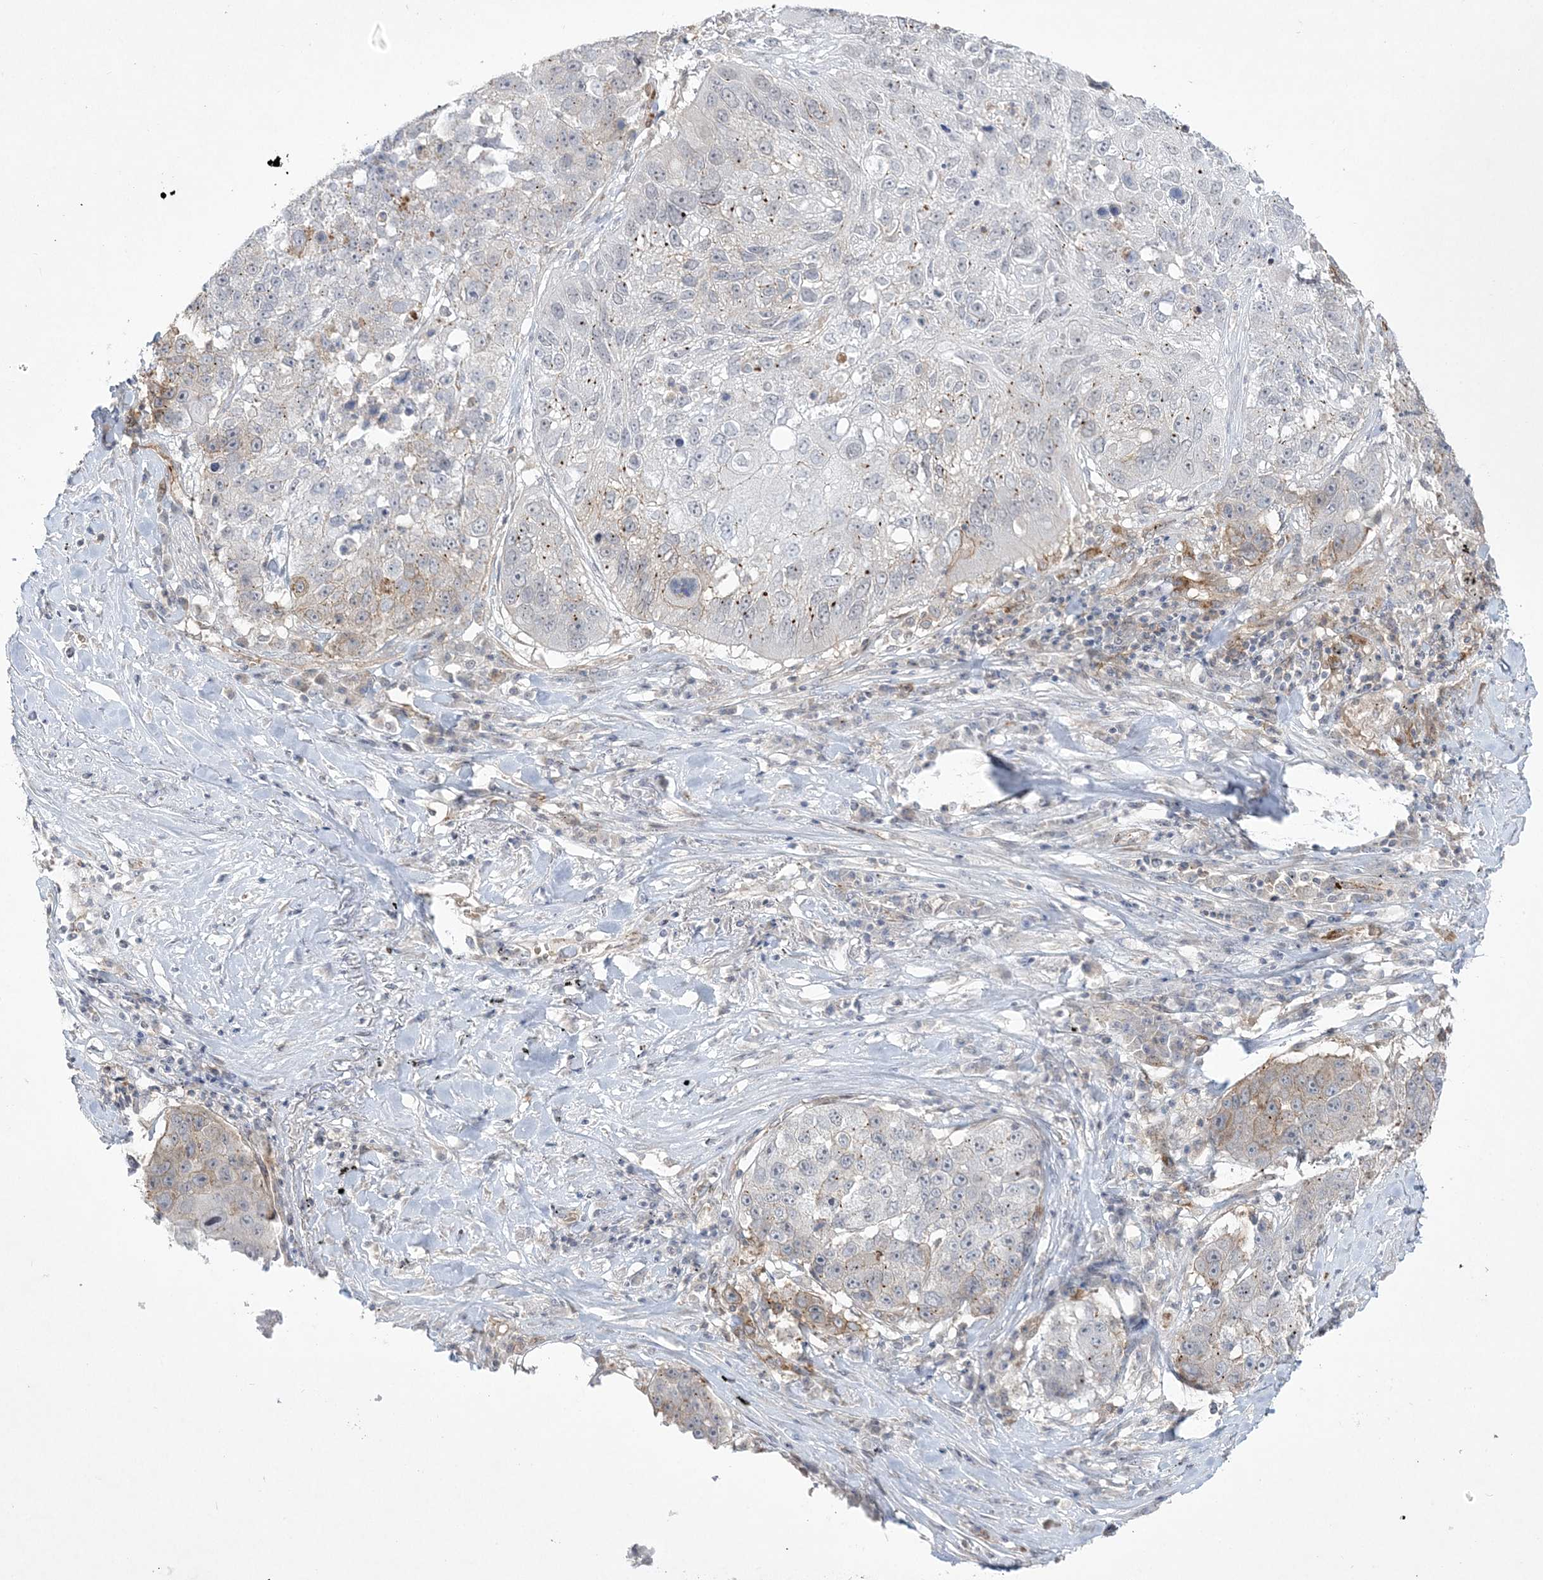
{"staining": {"intensity": "weak", "quantity": "<25%", "location": "cytoplasmic/membranous"}, "tissue": "lung cancer", "cell_type": "Tumor cells", "image_type": "cancer", "snomed": [{"axis": "morphology", "description": "Squamous cell carcinoma, NOS"}, {"axis": "topography", "description": "Lung"}], "caption": "Immunohistochemical staining of human lung cancer (squamous cell carcinoma) shows no significant positivity in tumor cells.", "gene": "ADAMTS12", "patient": {"sex": "male", "age": 61}}